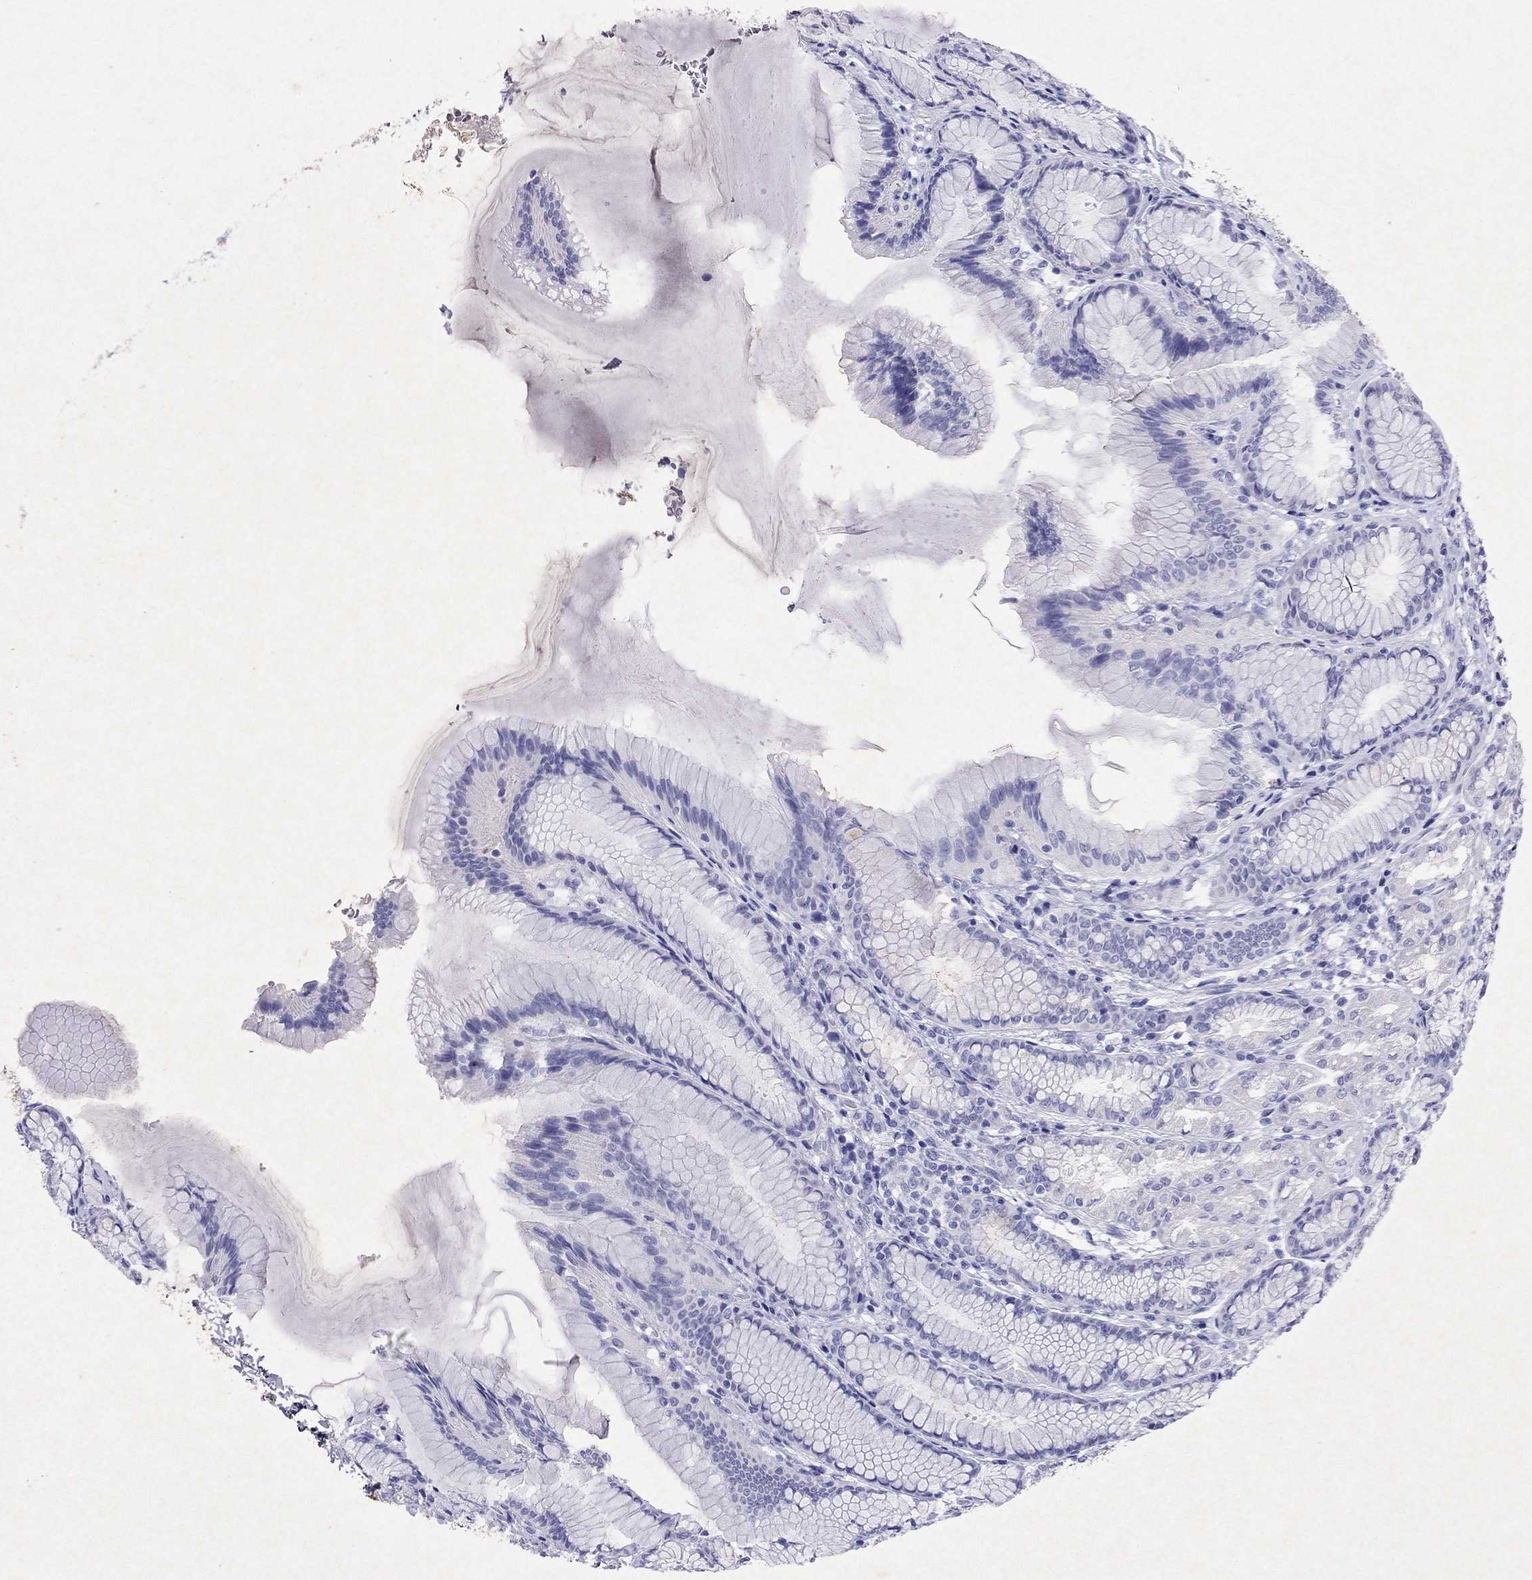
{"staining": {"intensity": "negative", "quantity": "none", "location": "none"}, "tissue": "stomach", "cell_type": "Glandular cells", "image_type": "normal", "snomed": [{"axis": "morphology", "description": "Normal tissue, NOS"}, {"axis": "morphology", "description": "Adenocarcinoma, NOS"}, {"axis": "topography", "description": "Stomach"}], "caption": "IHC of benign stomach demonstrates no positivity in glandular cells. (DAB (3,3'-diaminobenzidine) immunohistochemistry with hematoxylin counter stain).", "gene": "ARMC12", "patient": {"sex": "female", "age": 79}}